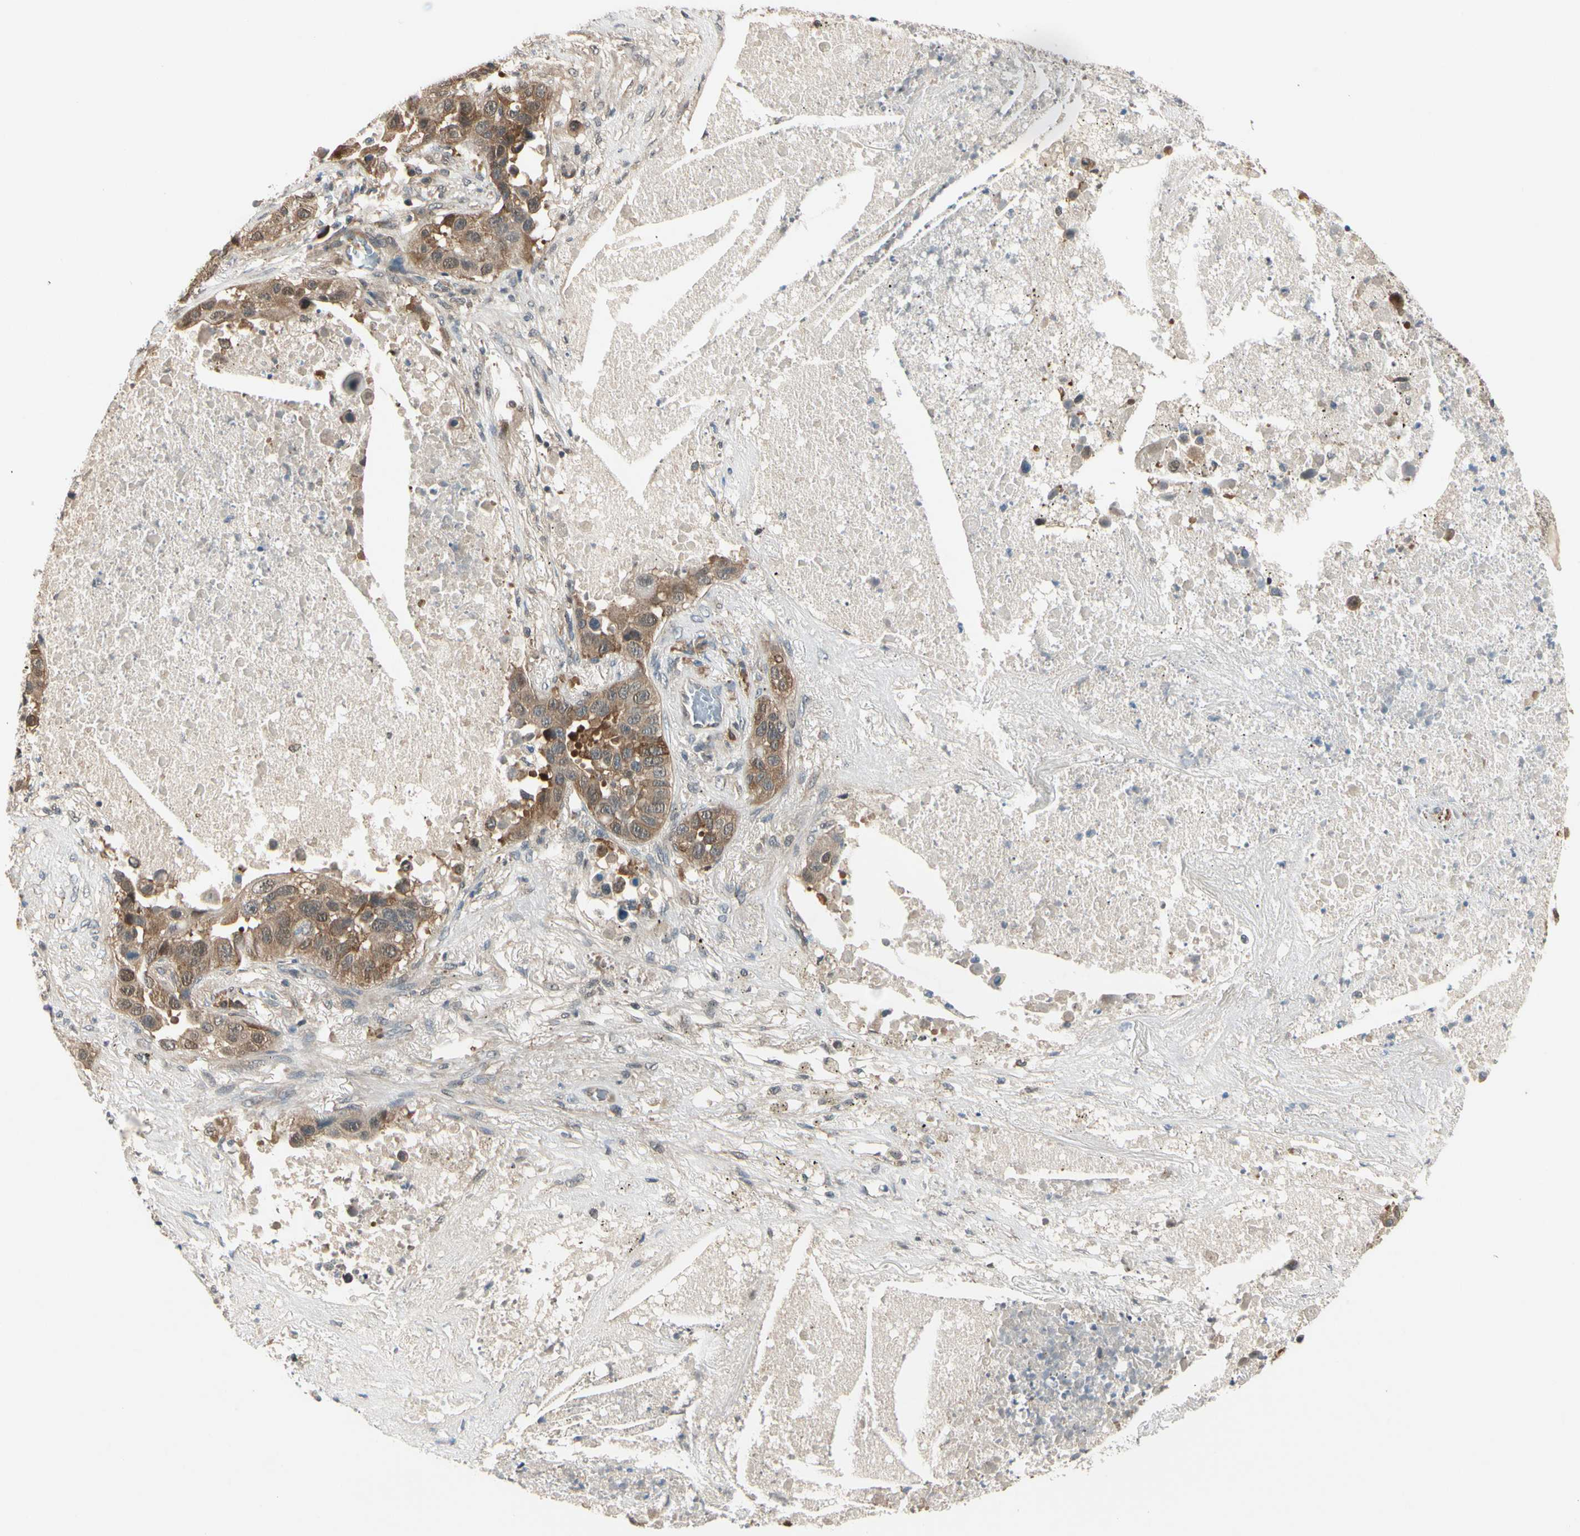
{"staining": {"intensity": "moderate", "quantity": ">75%", "location": "cytoplasmic/membranous,nuclear"}, "tissue": "lung cancer", "cell_type": "Tumor cells", "image_type": "cancer", "snomed": [{"axis": "morphology", "description": "Squamous cell carcinoma, NOS"}, {"axis": "topography", "description": "Lung"}], "caption": "A micrograph showing moderate cytoplasmic/membranous and nuclear expression in about >75% of tumor cells in lung cancer, as visualized by brown immunohistochemical staining.", "gene": "RASGRF1", "patient": {"sex": "male", "age": 57}}